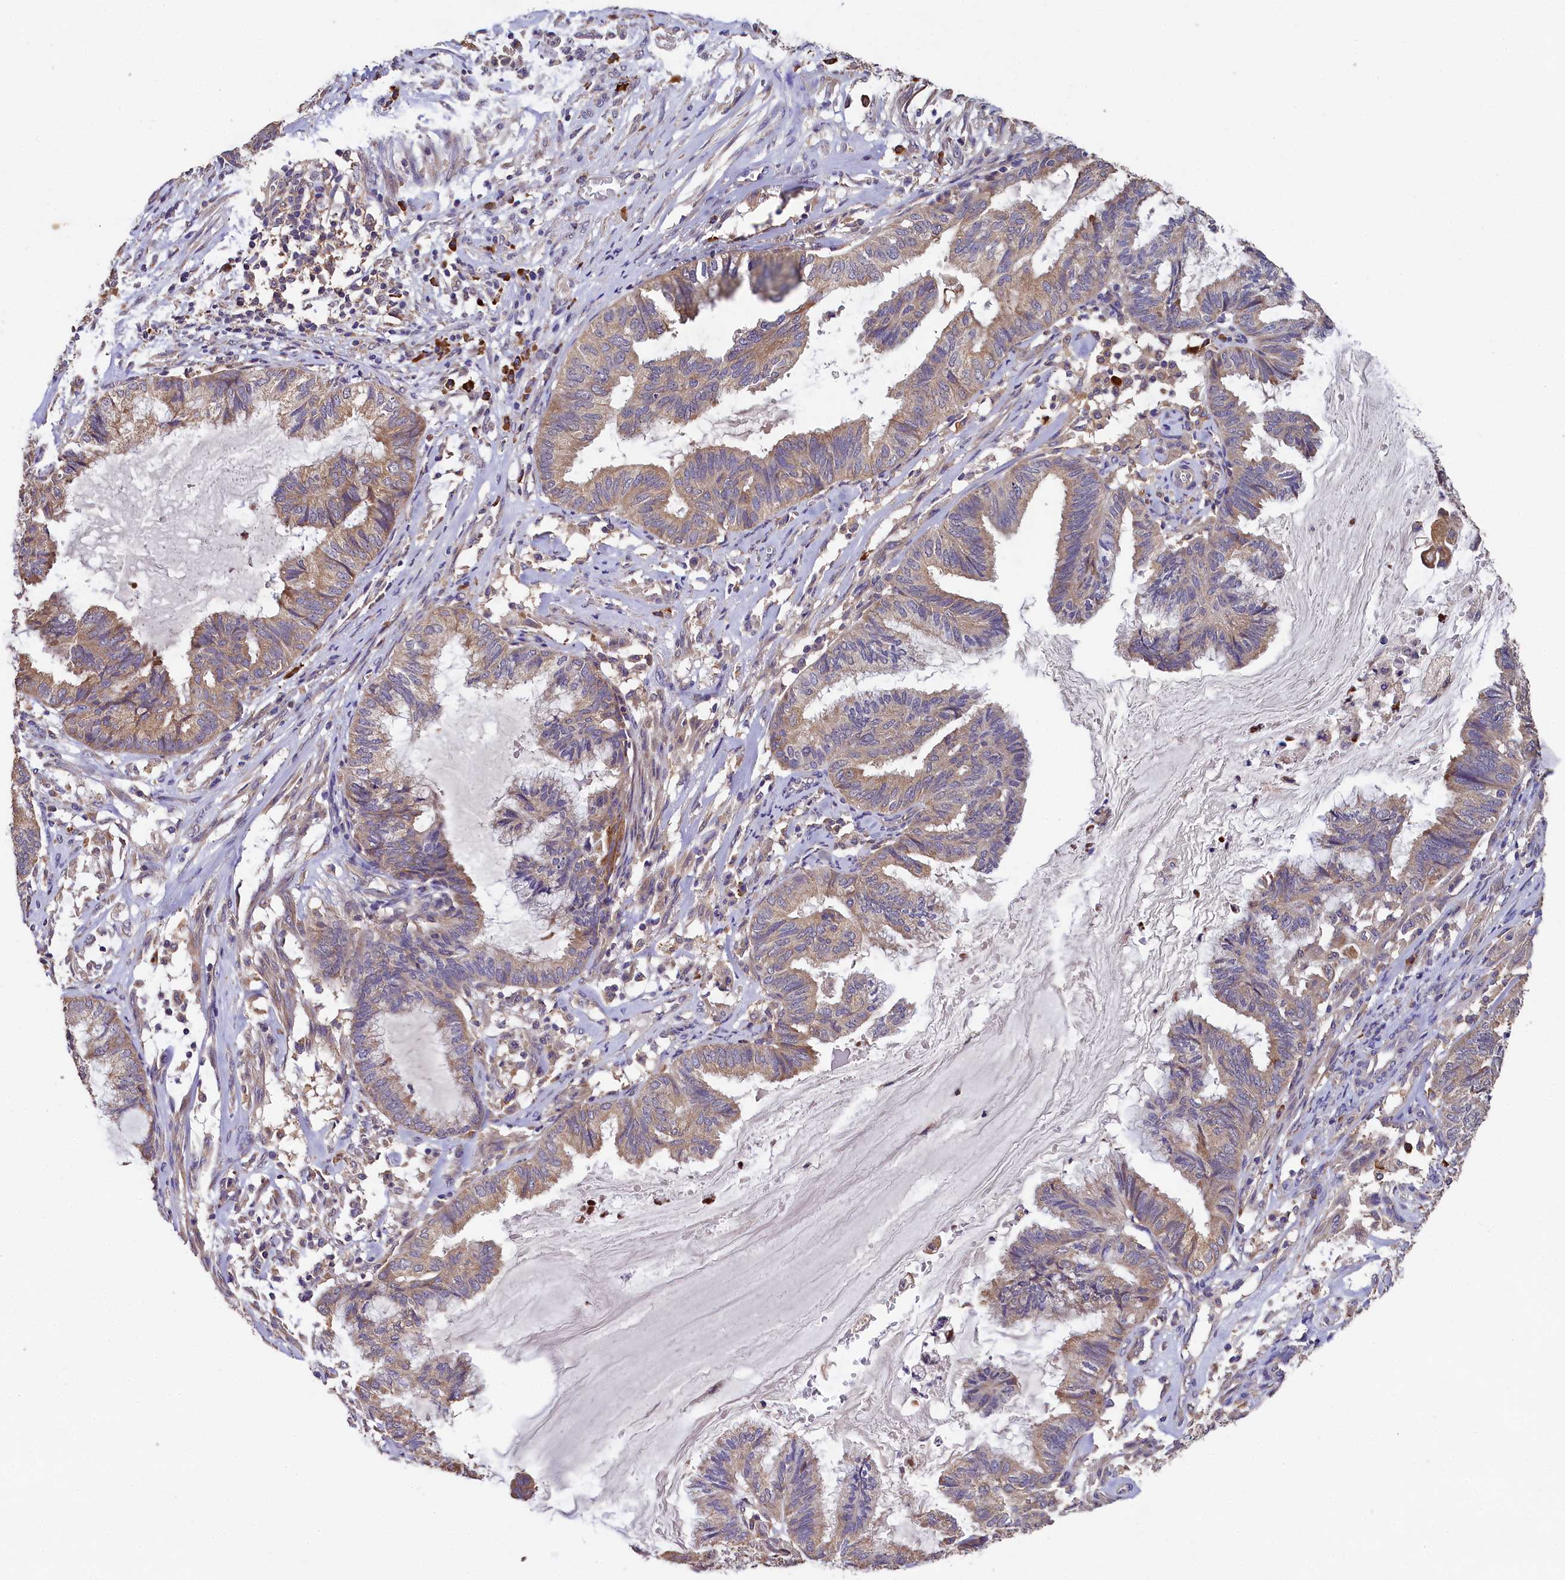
{"staining": {"intensity": "moderate", "quantity": "25%-75%", "location": "cytoplasmic/membranous"}, "tissue": "endometrial cancer", "cell_type": "Tumor cells", "image_type": "cancer", "snomed": [{"axis": "morphology", "description": "Adenocarcinoma, NOS"}, {"axis": "topography", "description": "Endometrium"}], "caption": "Immunohistochemical staining of human endometrial cancer (adenocarcinoma) exhibits medium levels of moderate cytoplasmic/membranous protein expression in about 25%-75% of tumor cells.", "gene": "ENKD1", "patient": {"sex": "female", "age": 86}}